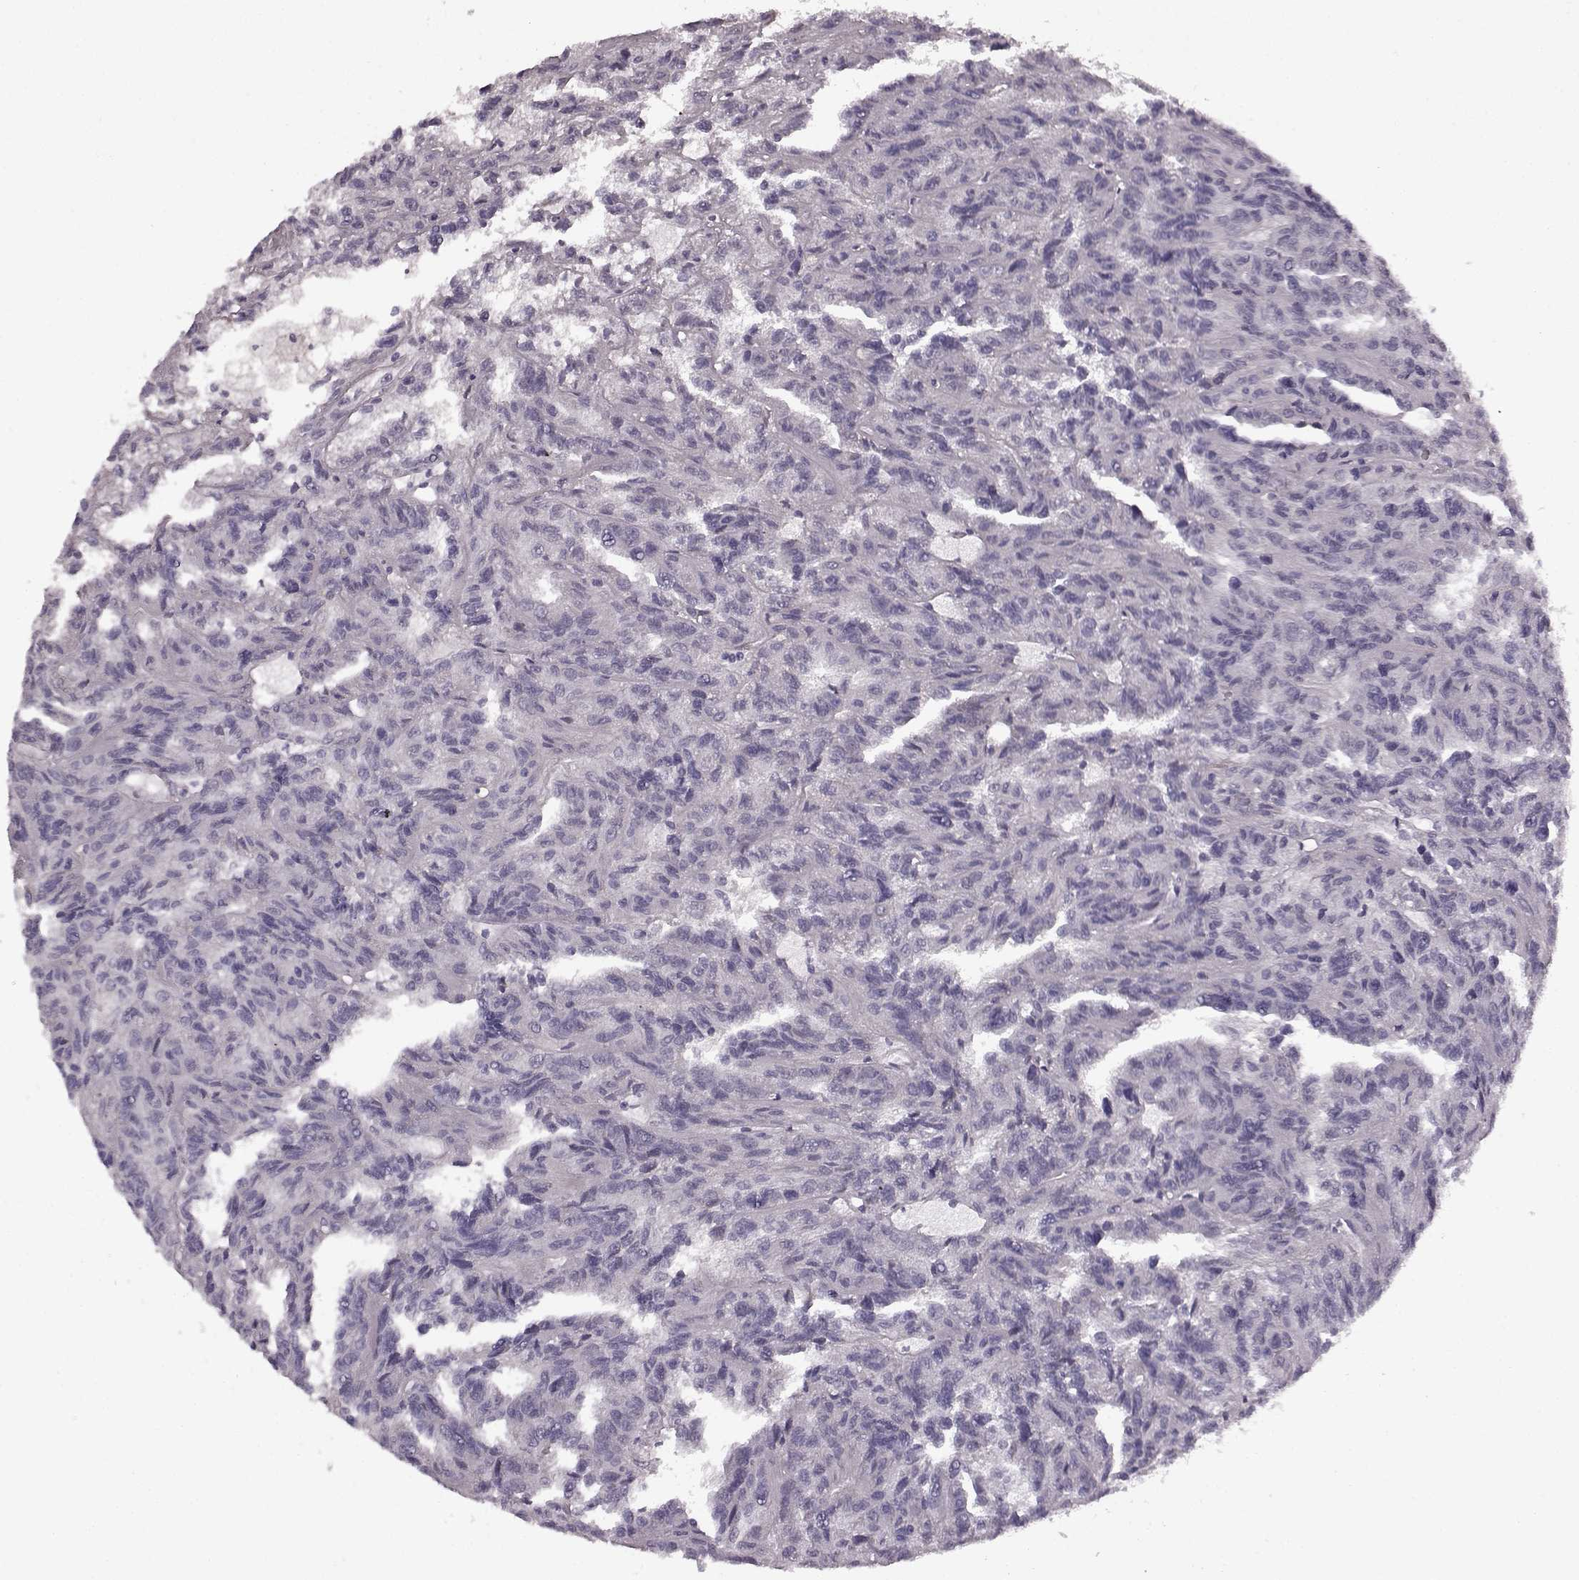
{"staining": {"intensity": "negative", "quantity": "none", "location": "none"}, "tissue": "renal cancer", "cell_type": "Tumor cells", "image_type": "cancer", "snomed": [{"axis": "morphology", "description": "Adenocarcinoma, NOS"}, {"axis": "topography", "description": "Kidney"}], "caption": "IHC image of adenocarcinoma (renal) stained for a protein (brown), which shows no staining in tumor cells.", "gene": "SLCO3A1", "patient": {"sex": "male", "age": 79}}